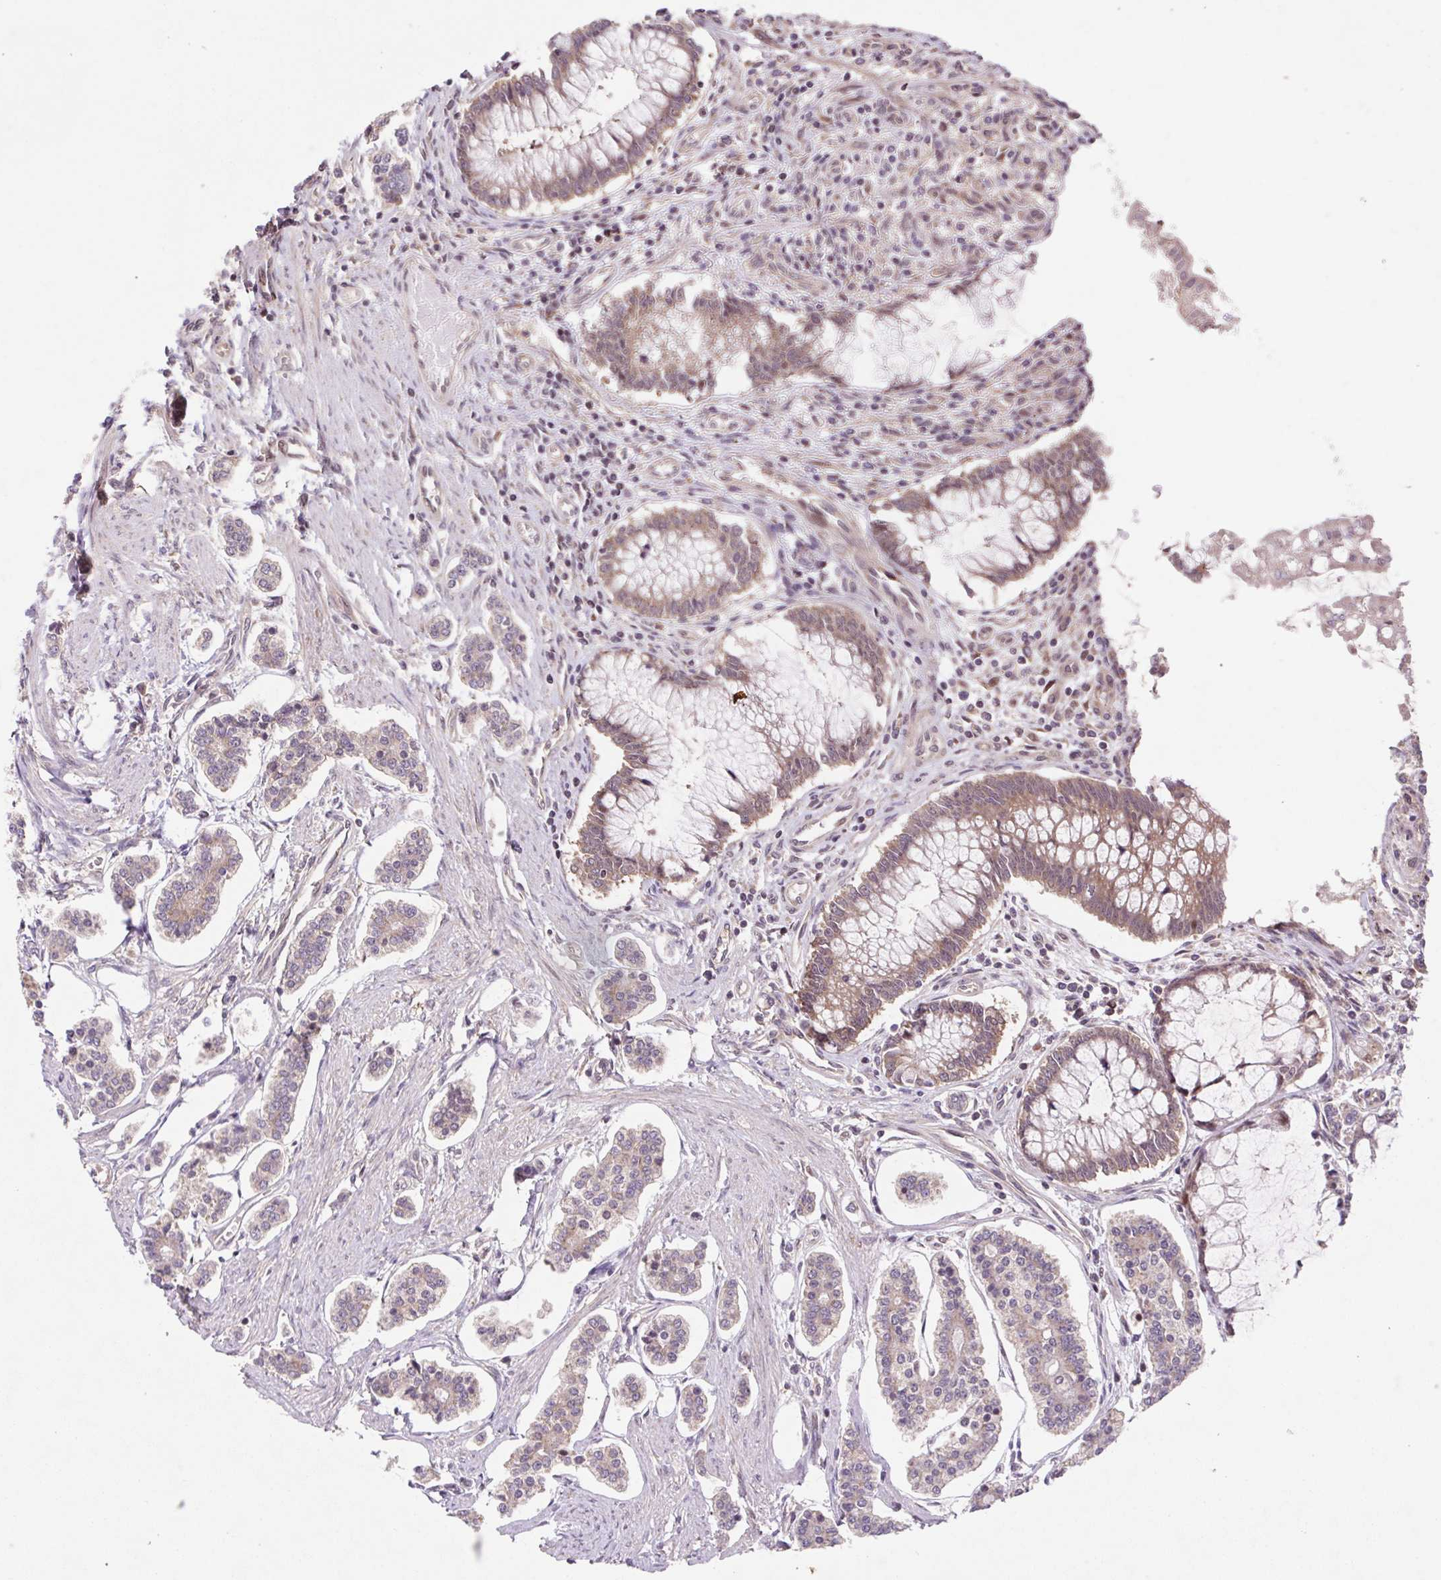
{"staining": {"intensity": "moderate", "quantity": ">75%", "location": "cytoplasmic/membranous"}, "tissue": "carcinoid", "cell_type": "Tumor cells", "image_type": "cancer", "snomed": [{"axis": "morphology", "description": "Carcinoid, malignant, NOS"}, {"axis": "topography", "description": "Small intestine"}], "caption": "Tumor cells show medium levels of moderate cytoplasmic/membranous positivity in approximately >75% of cells in human carcinoid.", "gene": "HFE", "patient": {"sex": "female", "age": 65}}